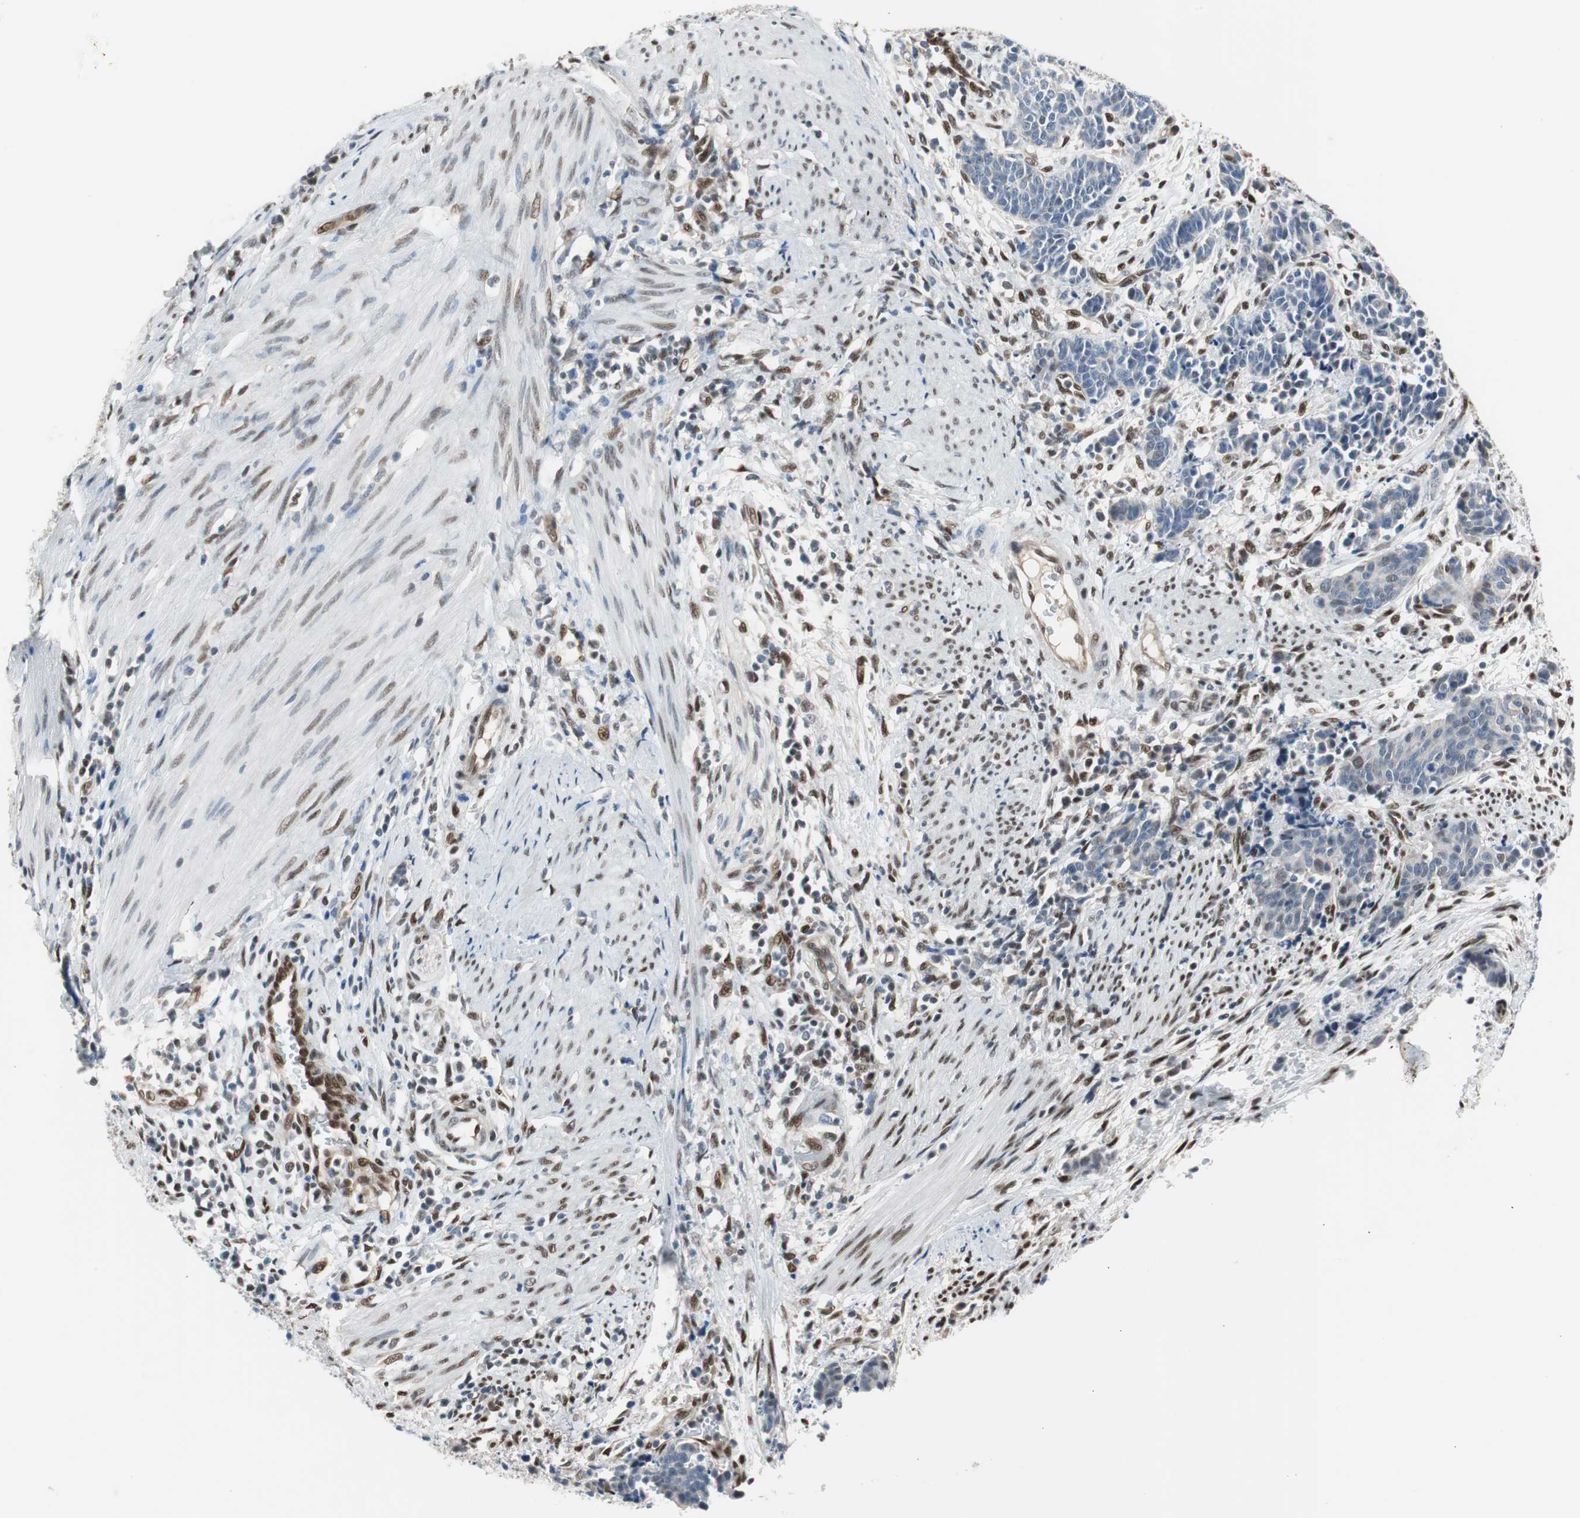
{"staining": {"intensity": "negative", "quantity": "none", "location": "none"}, "tissue": "cervical cancer", "cell_type": "Tumor cells", "image_type": "cancer", "snomed": [{"axis": "morphology", "description": "Squamous cell carcinoma, NOS"}, {"axis": "topography", "description": "Cervix"}], "caption": "An immunohistochemistry (IHC) photomicrograph of squamous cell carcinoma (cervical) is shown. There is no staining in tumor cells of squamous cell carcinoma (cervical).", "gene": "PML", "patient": {"sex": "female", "age": 35}}